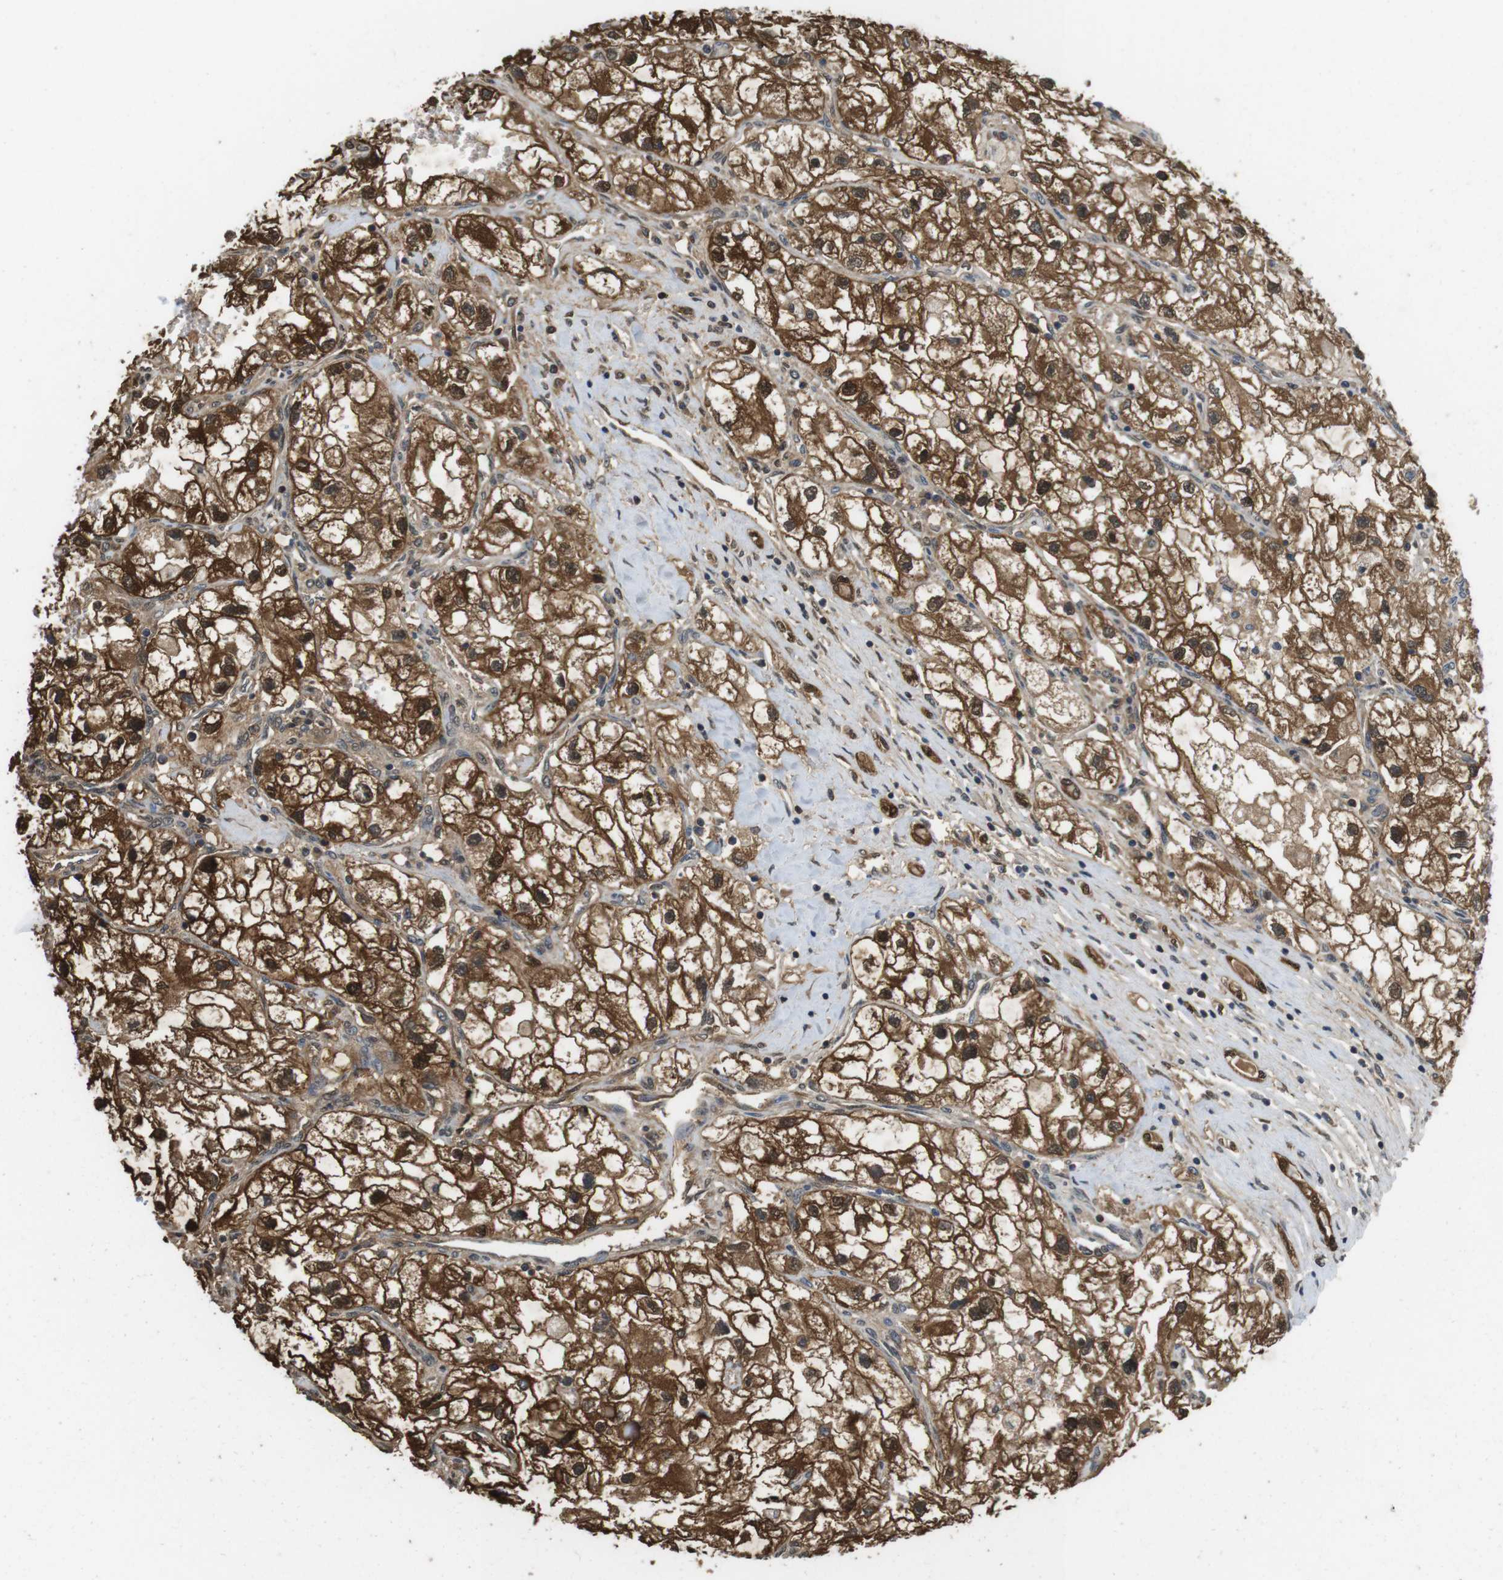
{"staining": {"intensity": "moderate", "quantity": ">75%", "location": "cytoplasmic/membranous,nuclear"}, "tissue": "renal cancer", "cell_type": "Tumor cells", "image_type": "cancer", "snomed": [{"axis": "morphology", "description": "Adenocarcinoma, NOS"}, {"axis": "topography", "description": "Kidney"}], "caption": "High-power microscopy captured an immunohistochemistry (IHC) image of renal cancer (adenocarcinoma), revealing moderate cytoplasmic/membranous and nuclear expression in approximately >75% of tumor cells.", "gene": "LDHA", "patient": {"sex": "female", "age": 70}}